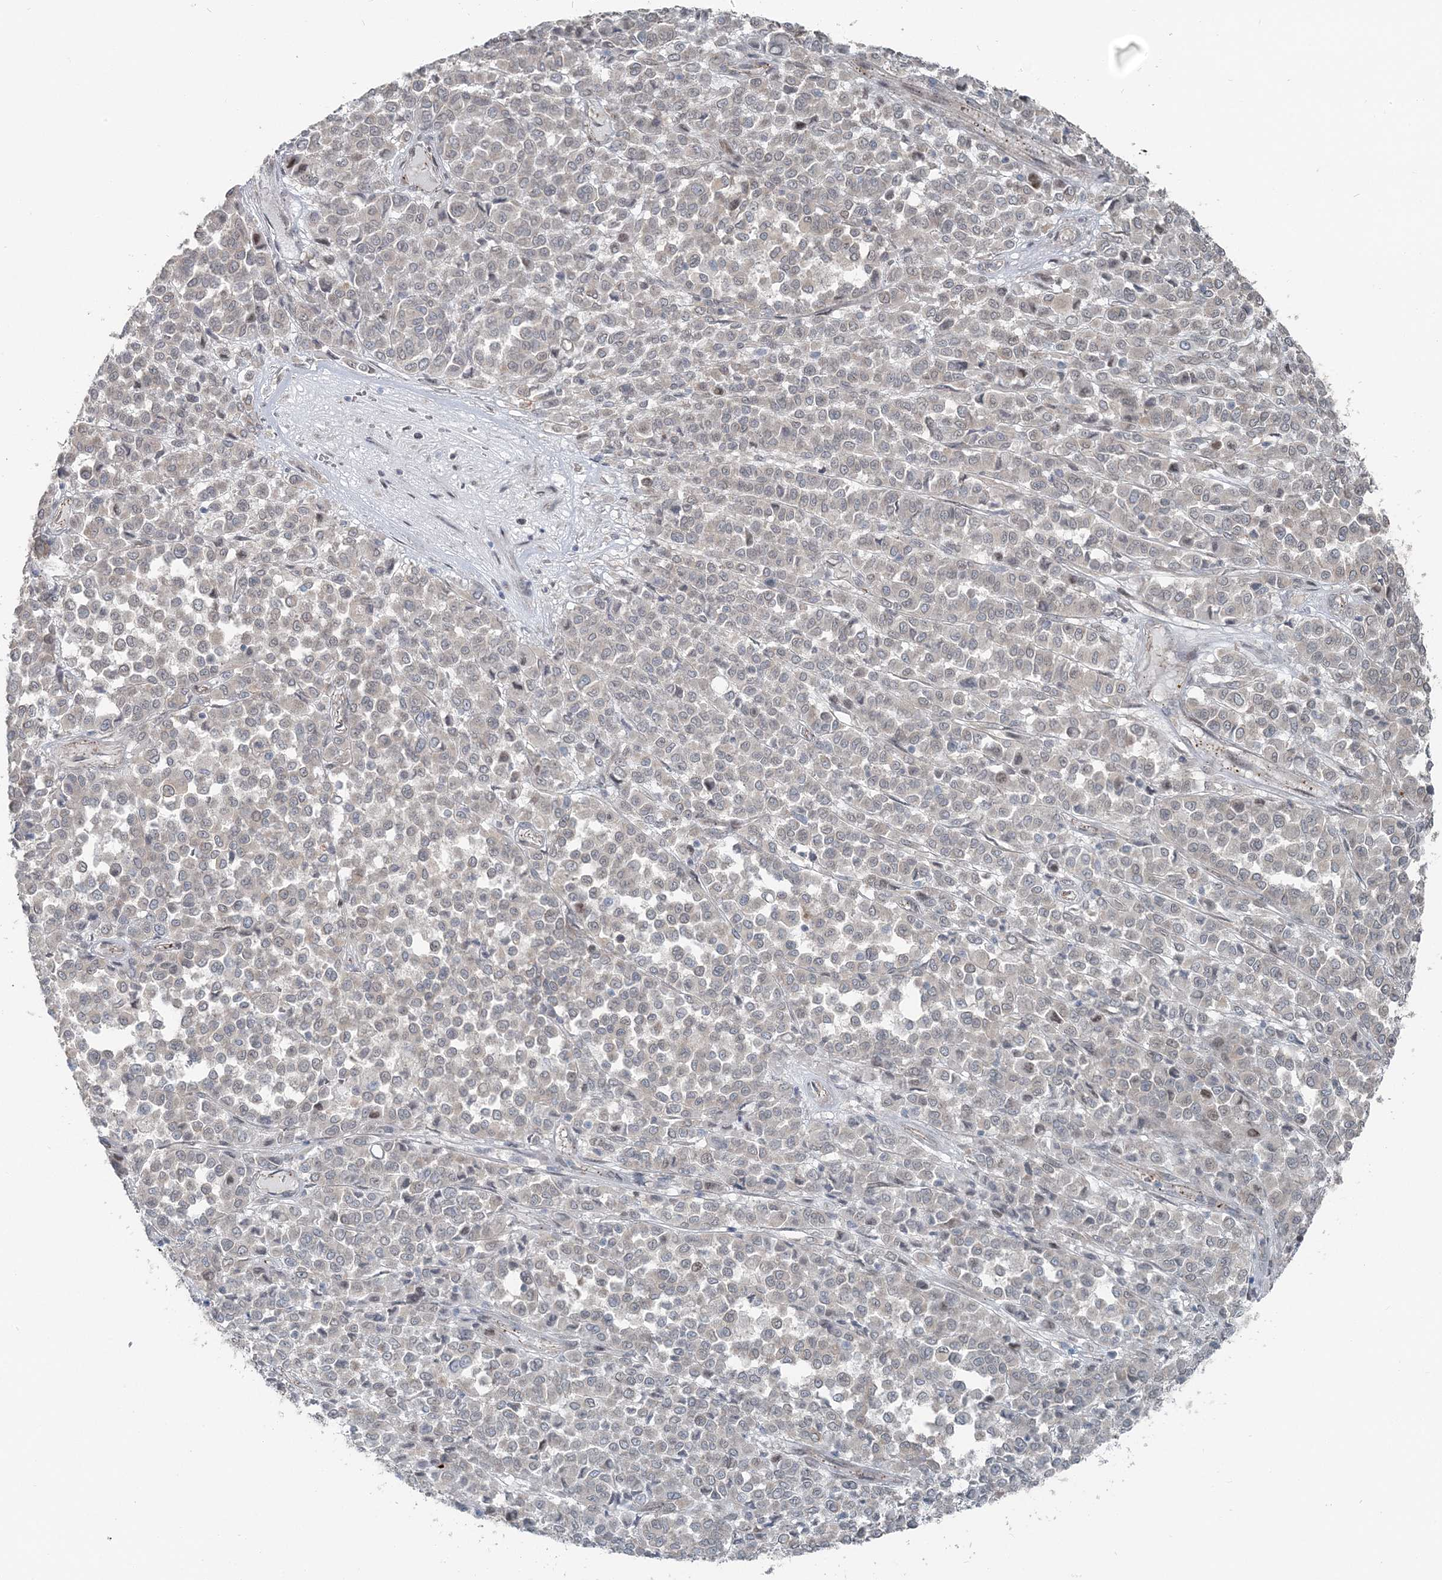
{"staining": {"intensity": "negative", "quantity": "none", "location": "none"}, "tissue": "melanoma", "cell_type": "Tumor cells", "image_type": "cancer", "snomed": [{"axis": "morphology", "description": "Malignant melanoma, Metastatic site"}, {"axis": "topography", "description": "Pancreas"}], "caption": "Malignant melanoma (metastatic site) was stained to show a protein in brown. There is no significant staining in tumor cells. Brightfield microscopy of immunohistochemistry stained with DAB (brown) and hematoxylin (blue), captured at high magnification.", "gene": "FBXL17", "patient": {"sex": "female", "age": 30}}